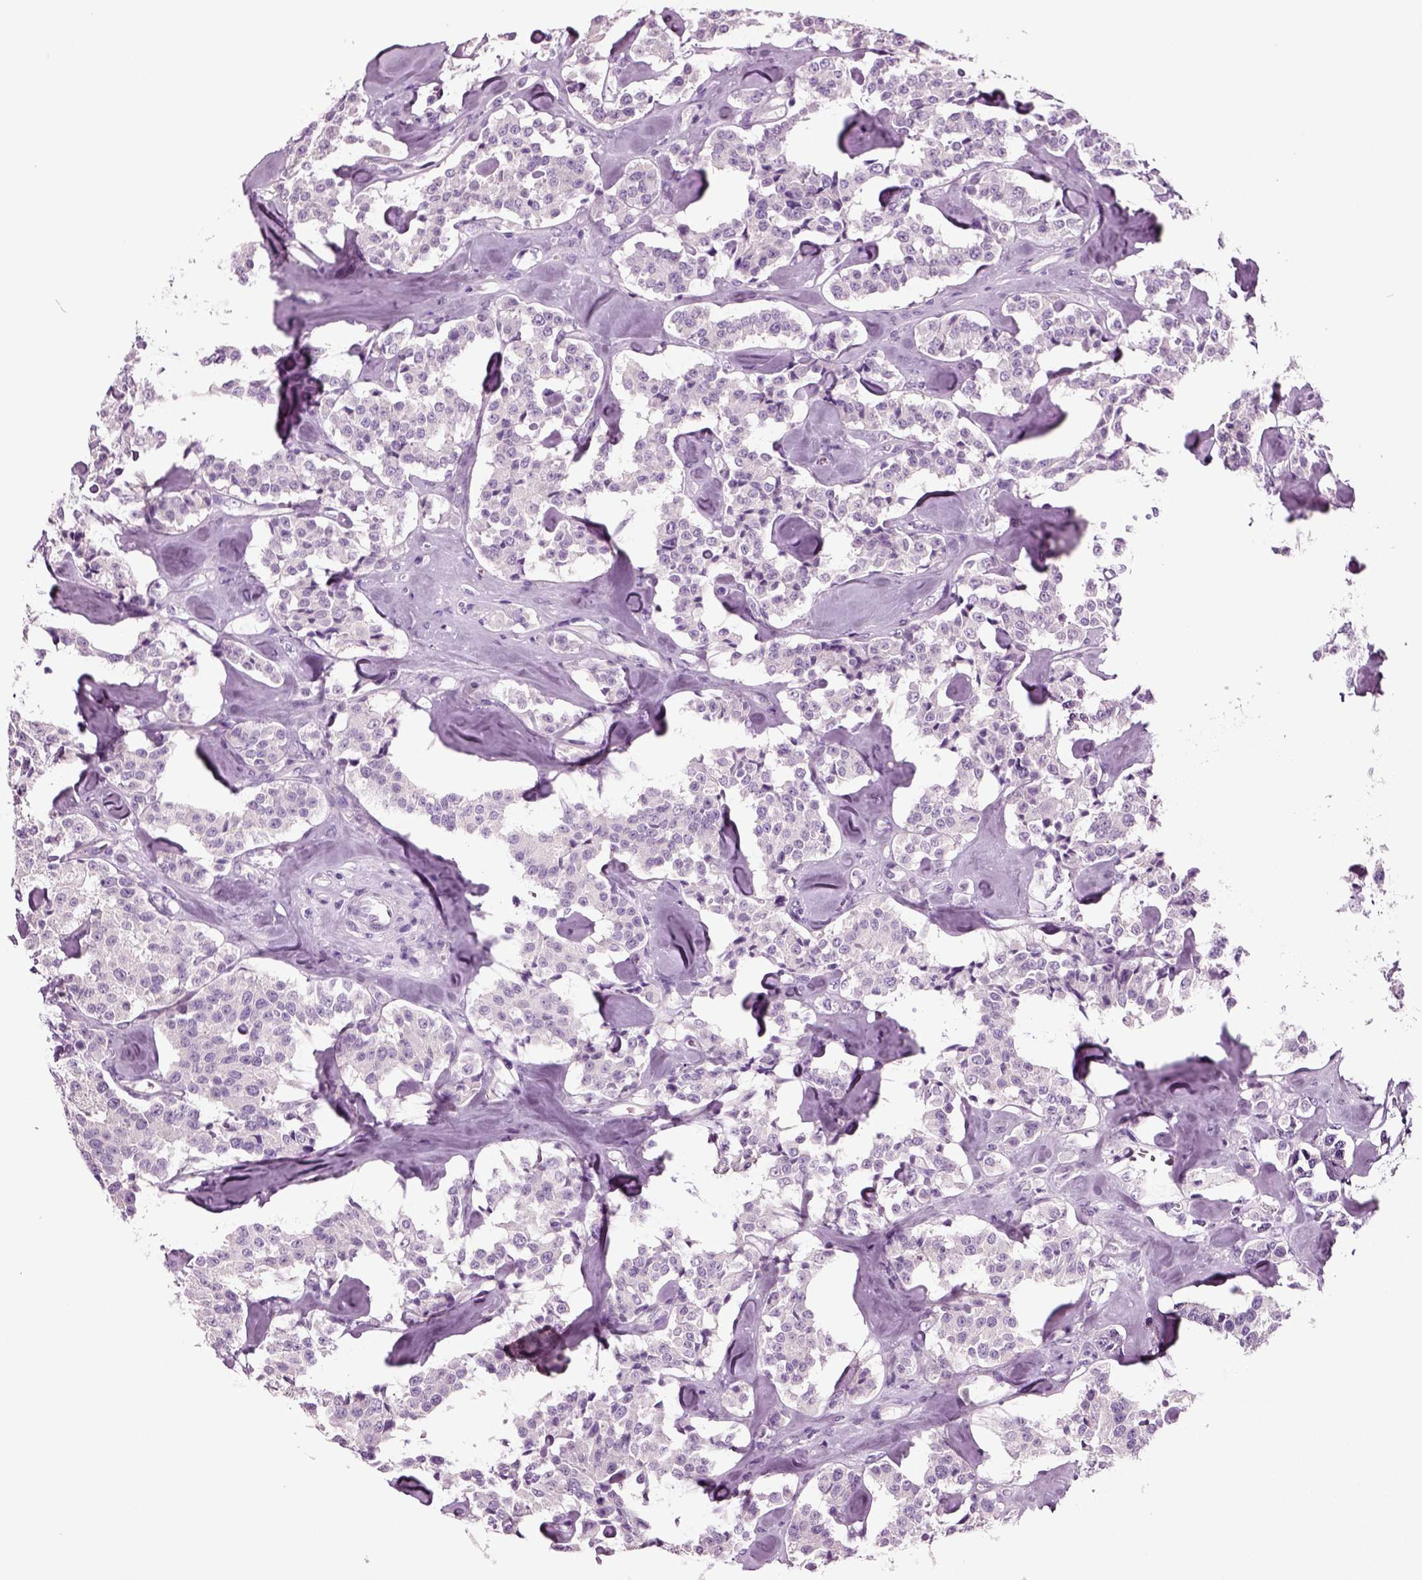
{"staining": {"intensity": "negative", "quantity": "none", "location": "none"}, "tissue": "carcinoid", "cell_type": "Tumor cells", "image_type": "cancer", "snomed": [{"axis": "morphology", "description": "Carcinoid, malignant, NOS"}, {"axis": "topography", "description": "Pancreas"}], "caption": "The micrograph reveals no staining of tumor cells in carcinoid.", "gene": "CRABP1", "patient": {"sex": "male", "age": 41}}